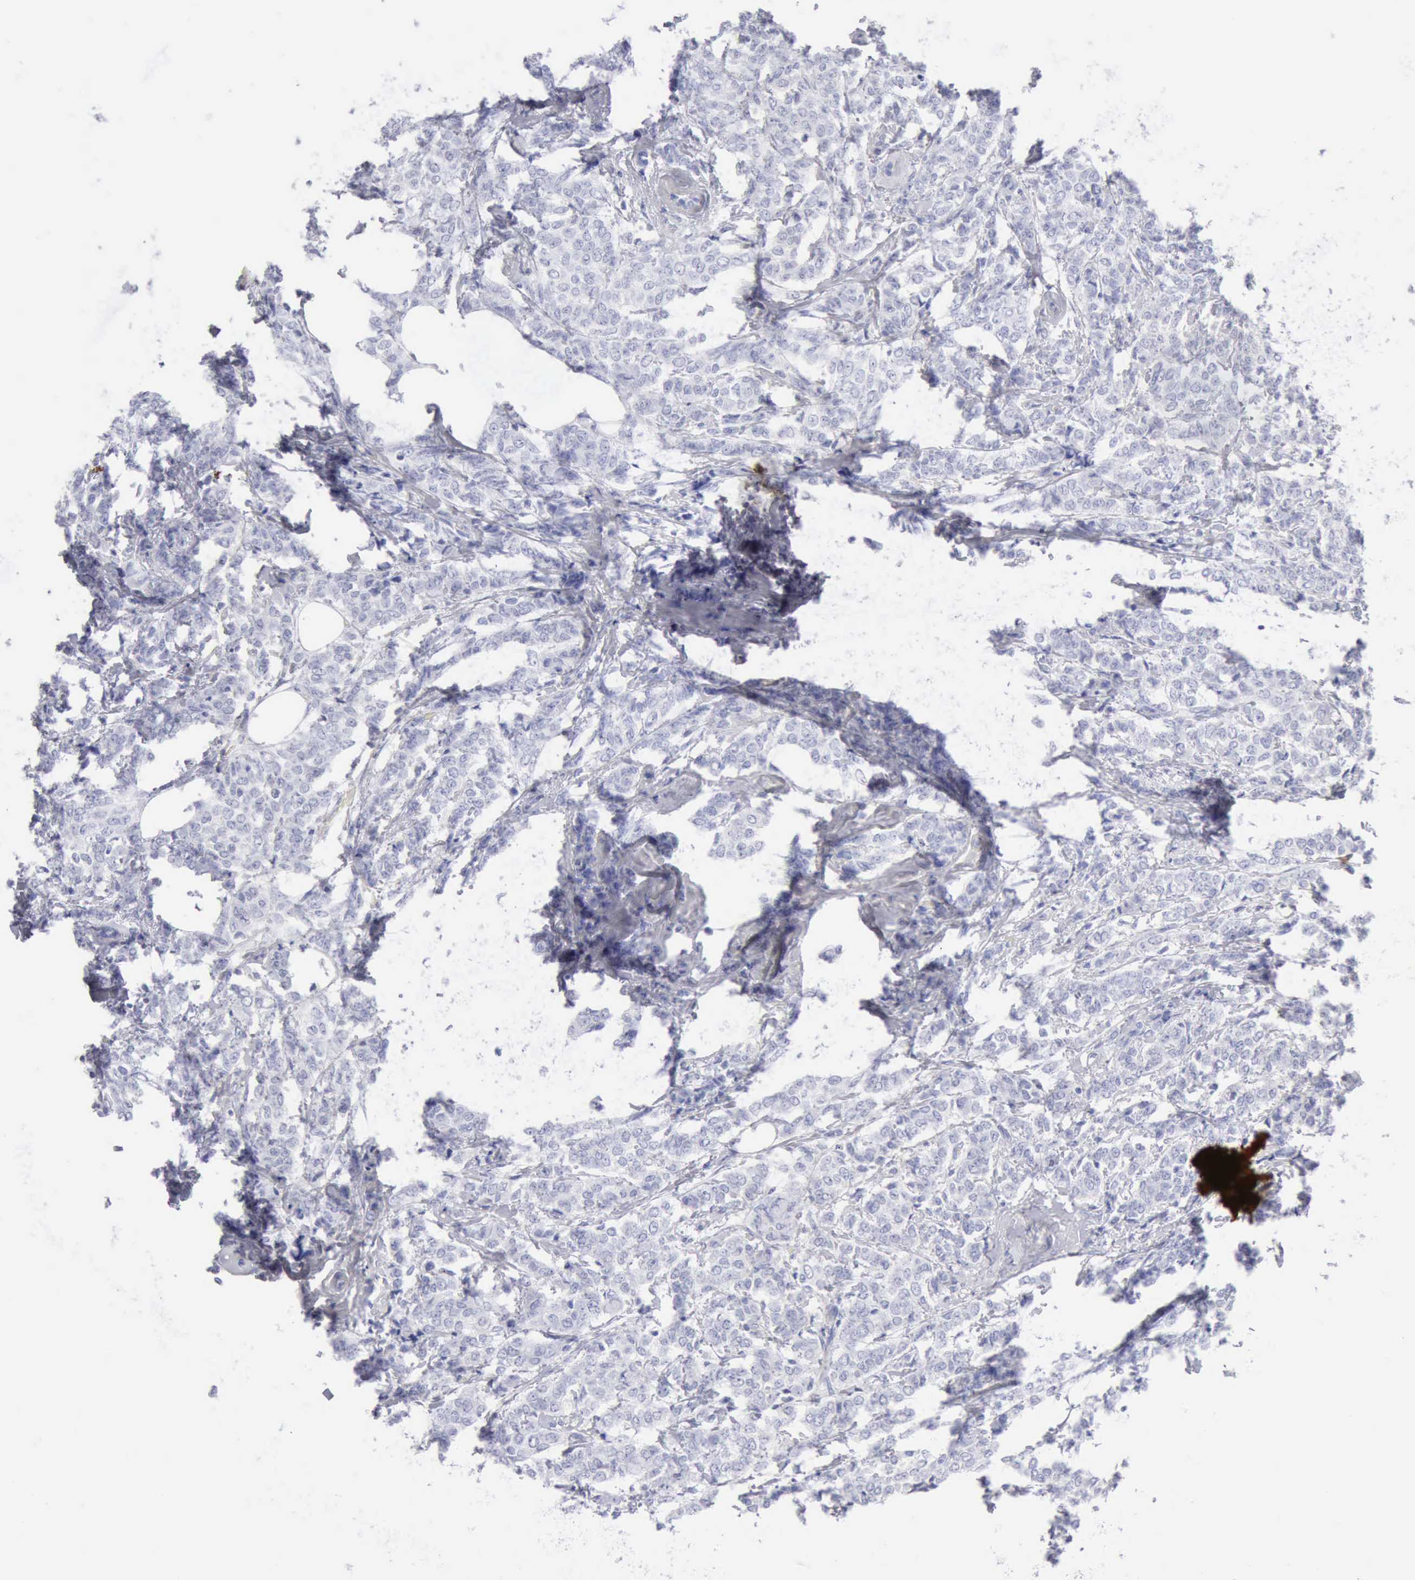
{"staining": {"intensity": "negative", "quantity": "none", "location": "none"}, "tissue": "breast cancer", "cell_type": "Tumor cells", "image_type": "cancer", "snomed": [{"axis": "morphology", "description": "Lobular carcinoma"}, {"axis": "topography", "description": "Breast"}], "caption": "The image displays no significant staining in tumor cells of breast cancer (lobular carcinoma).", "gene": "KRT10", "patient": {"sex": "female", "age": 60}}